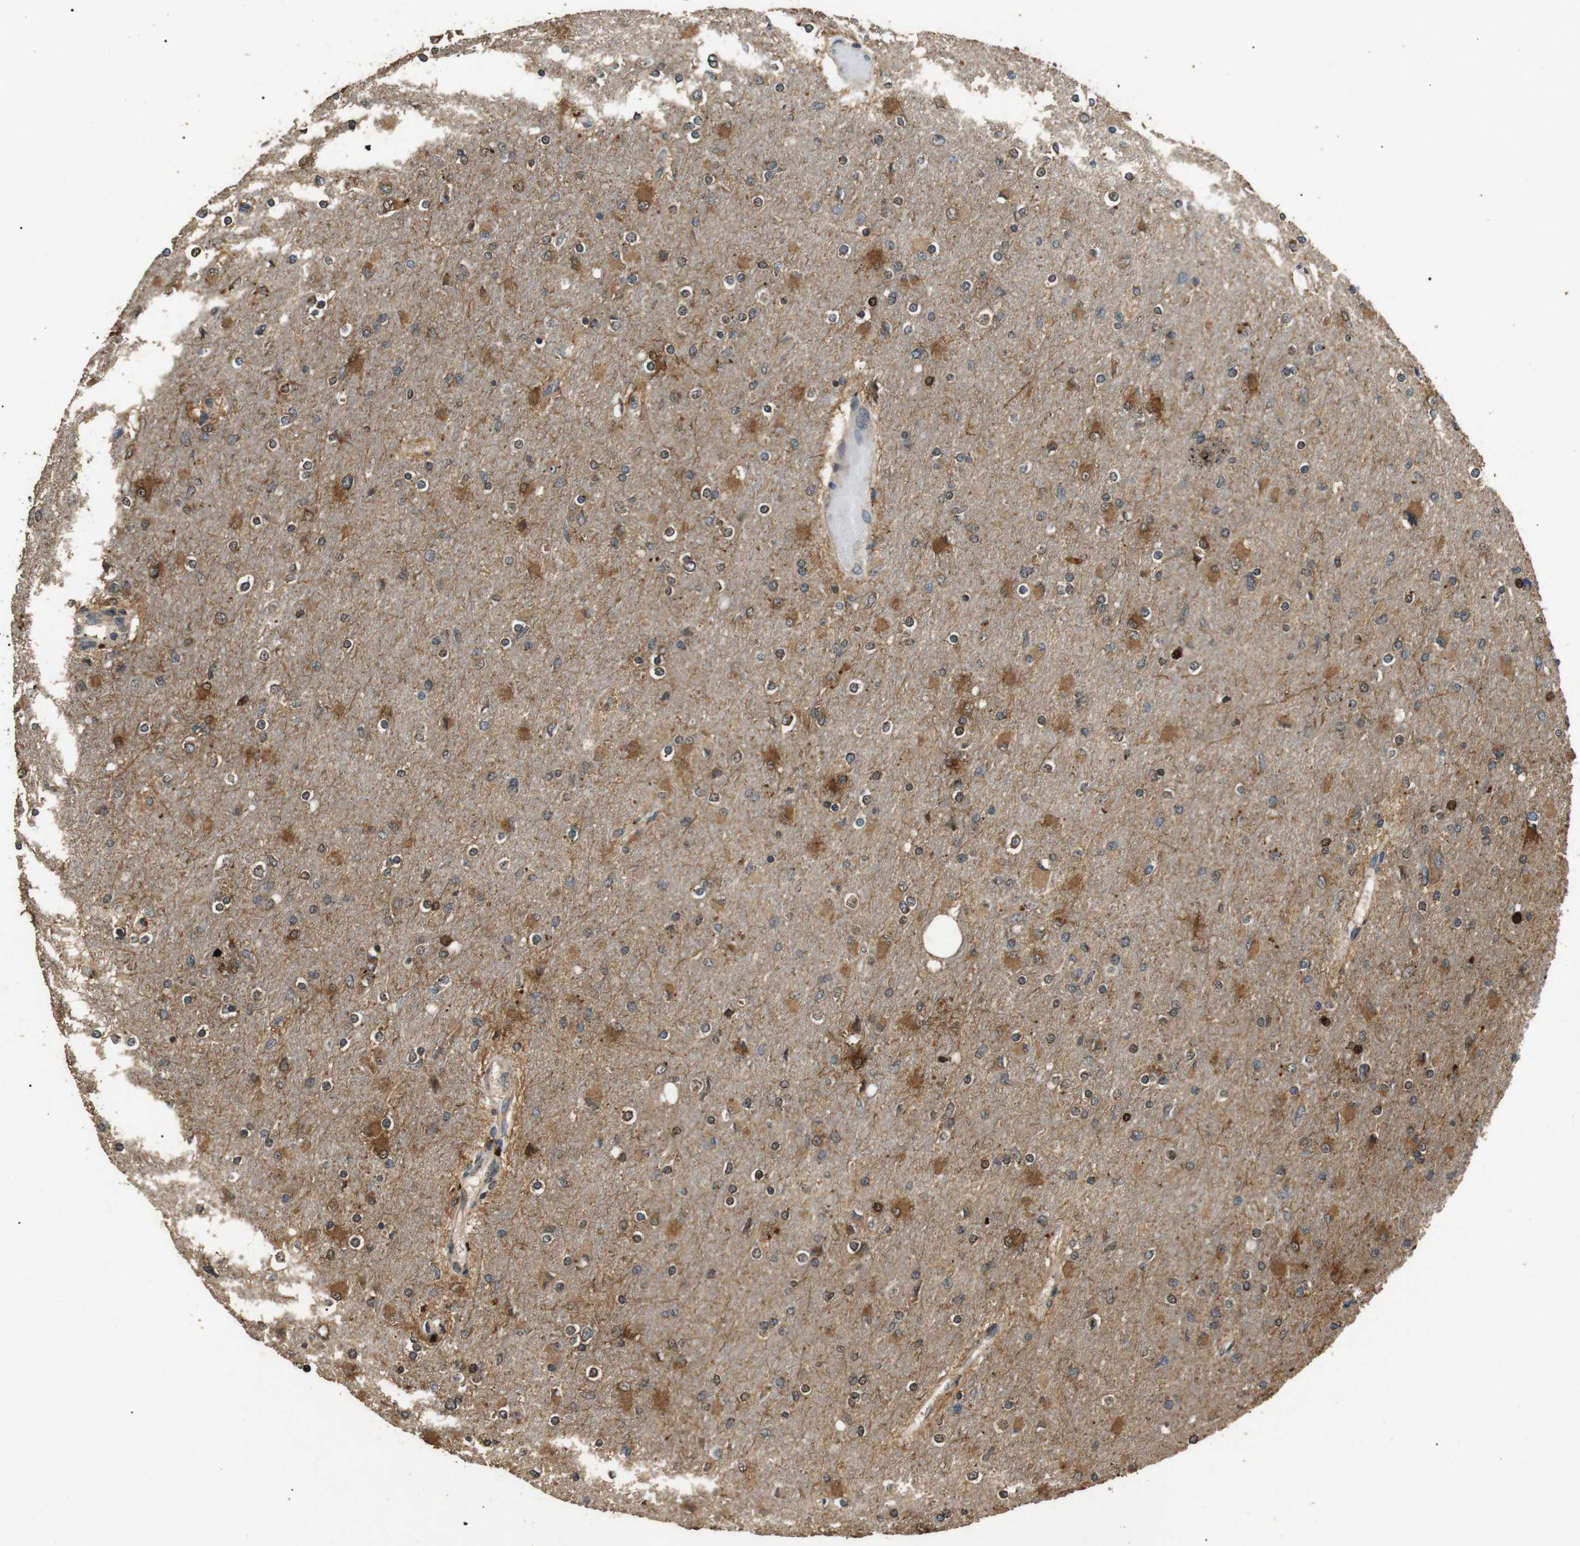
{"staining": {"intensity": "moderate", "quantity": "25%-75%", "location": "cytoplasmic/membranous"}, "tissue": "glioma", "cell_type": "Tumor cells", "image_type": "cancer", "snomed": [{"axis": "morphology", "description": "Glioma, malignant, High grade"}, {"axis": "topography", "description": "Cerebral cortex"}], "caption": "This is a histology image of IHC staining of glioma, which shows moderate staining in the cytoplasmic/membranous of tumor cells.", "gene": "TBC1D15", "patient": {"sex": "female", "age": 36}}